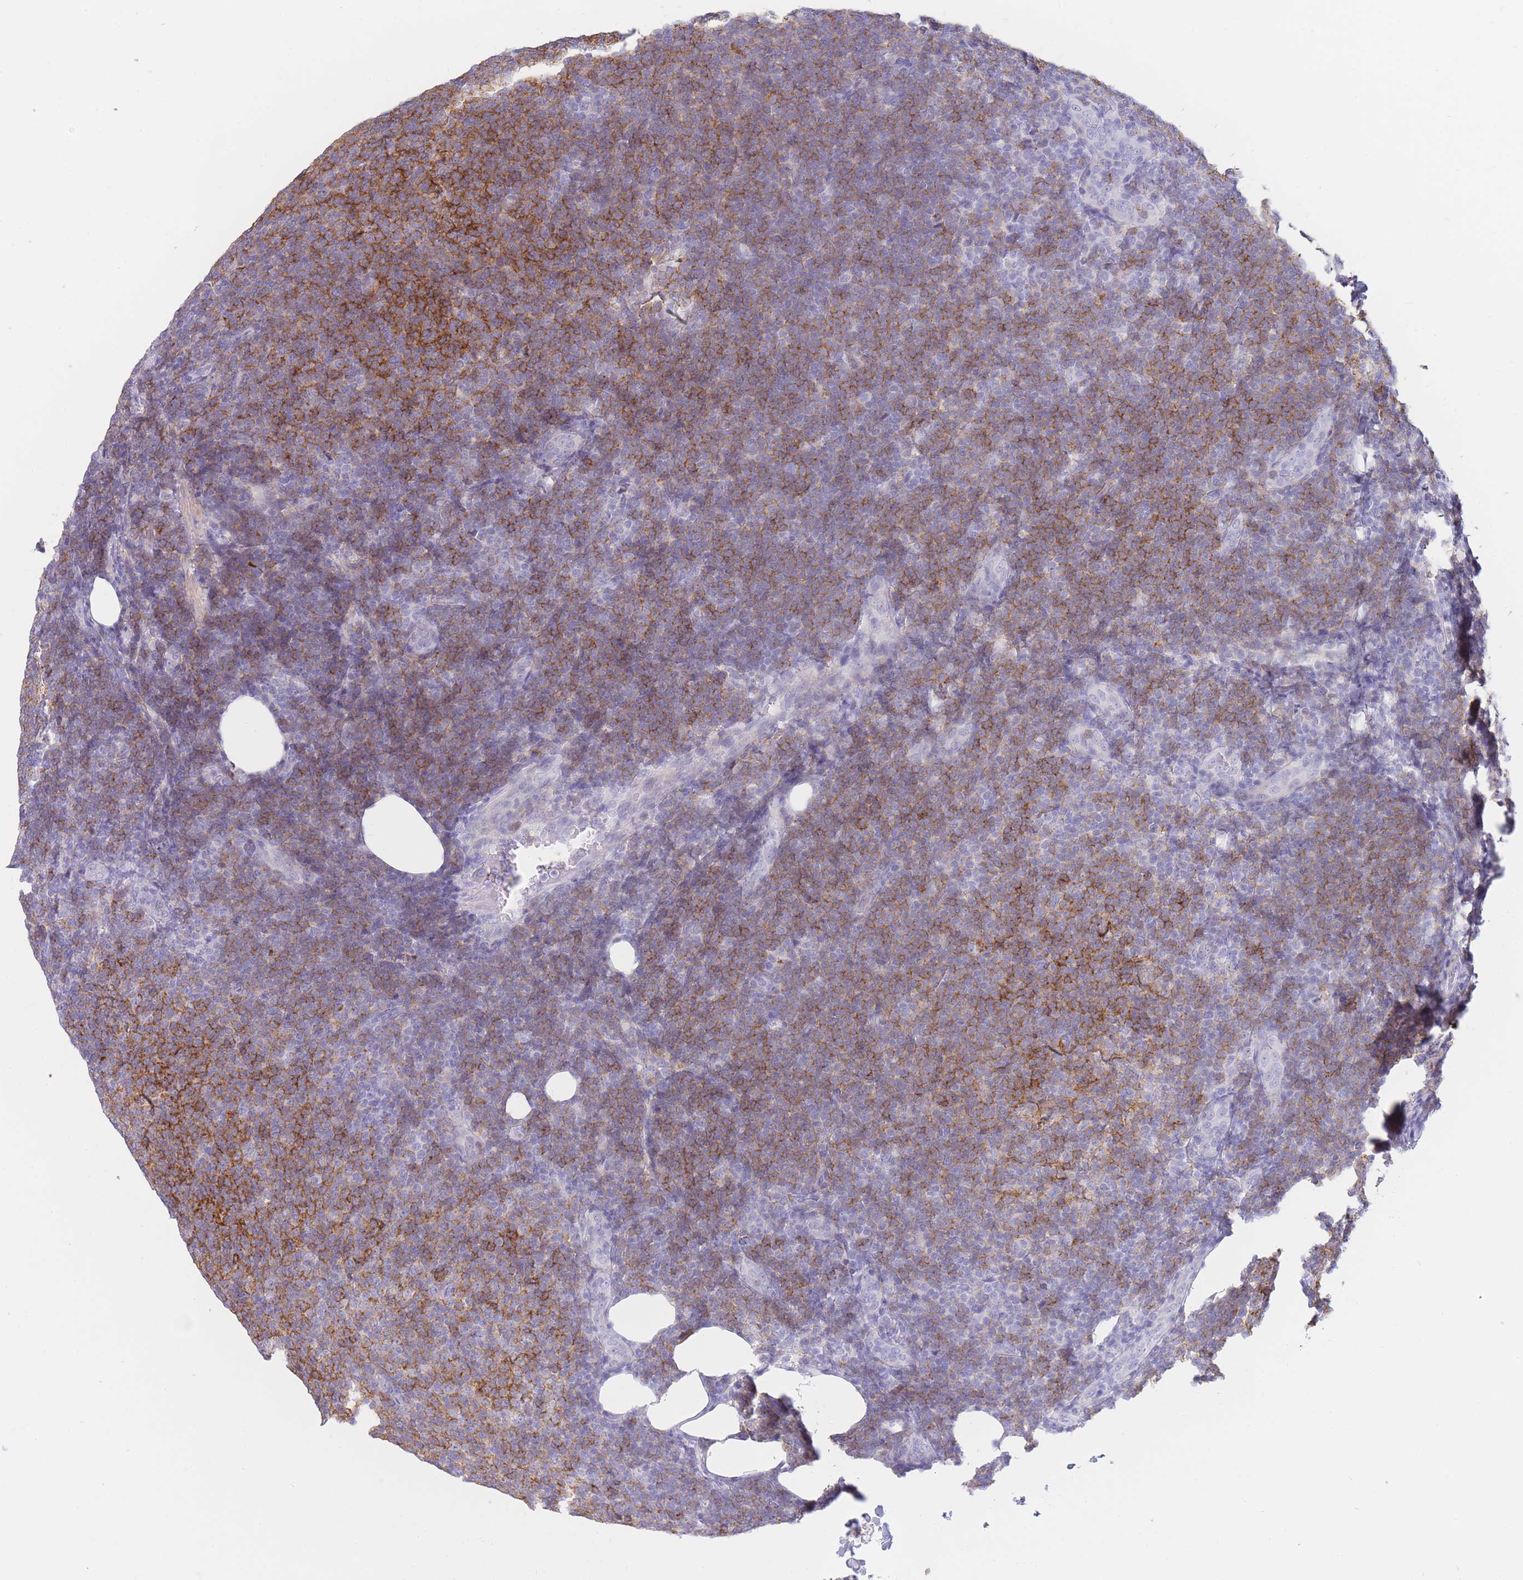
{"staining": {"intensity": "strong", "quantity": "25%-75%", "location": "cytoplasmic/membranous"}, "tissue": "lymphoma", "cell_type": "Tumor cells", "image_type": "cancer", "snomed": [{"axis": "morphology", "description": "Malignant lymphoma, non-Hodgkin's type, Low grade"}, {"axis": "topography", "description": "Lymph node"}], "caption": "Protein expression analysis of lymphoma shows strong cytoplasmic/membranous staining in approximately 25%-75% of tumor cells.", "gene": "CD37", "patient": {"sex": "male", "age": 66}}